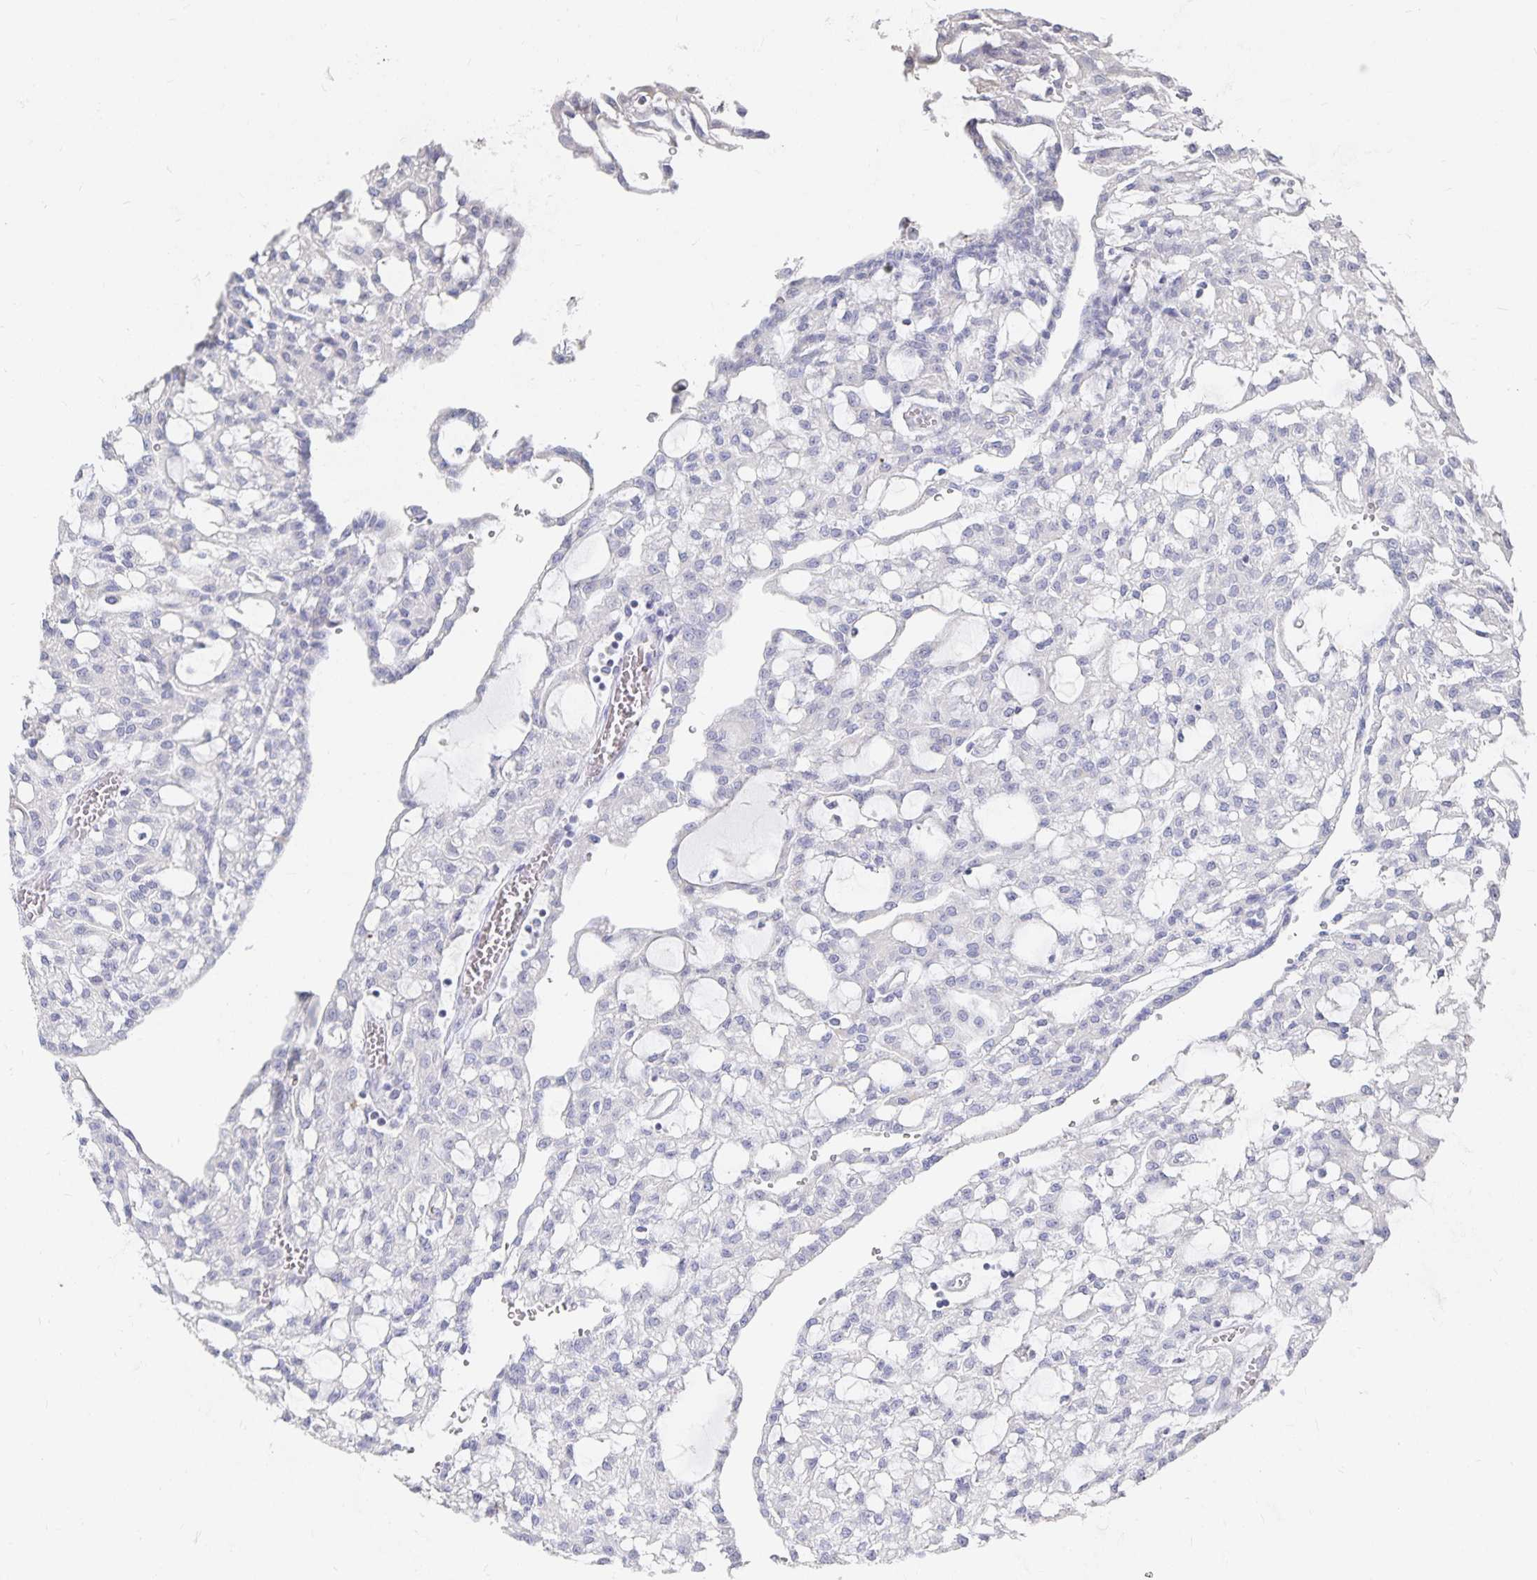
{"staining": {"intensity": "negative", "quantity": "none", "location": "none"}, "tissue": "renal cancer", "cell_type": "Tumor cells", "image_type": "cancer", "snomed": [{"axis": "morphology", "description": "Adenocarcinoma, NOS"}, {"axis": "topography", "description": "Kidney"}], "caption": "IHC photomicrograph of human adenocarcinoma (renal) stained for a protein (brown), which exhibits no expression in tumor cells.", "gene": "DNAH9", "patient": {"sex": "male", "age": 63}}